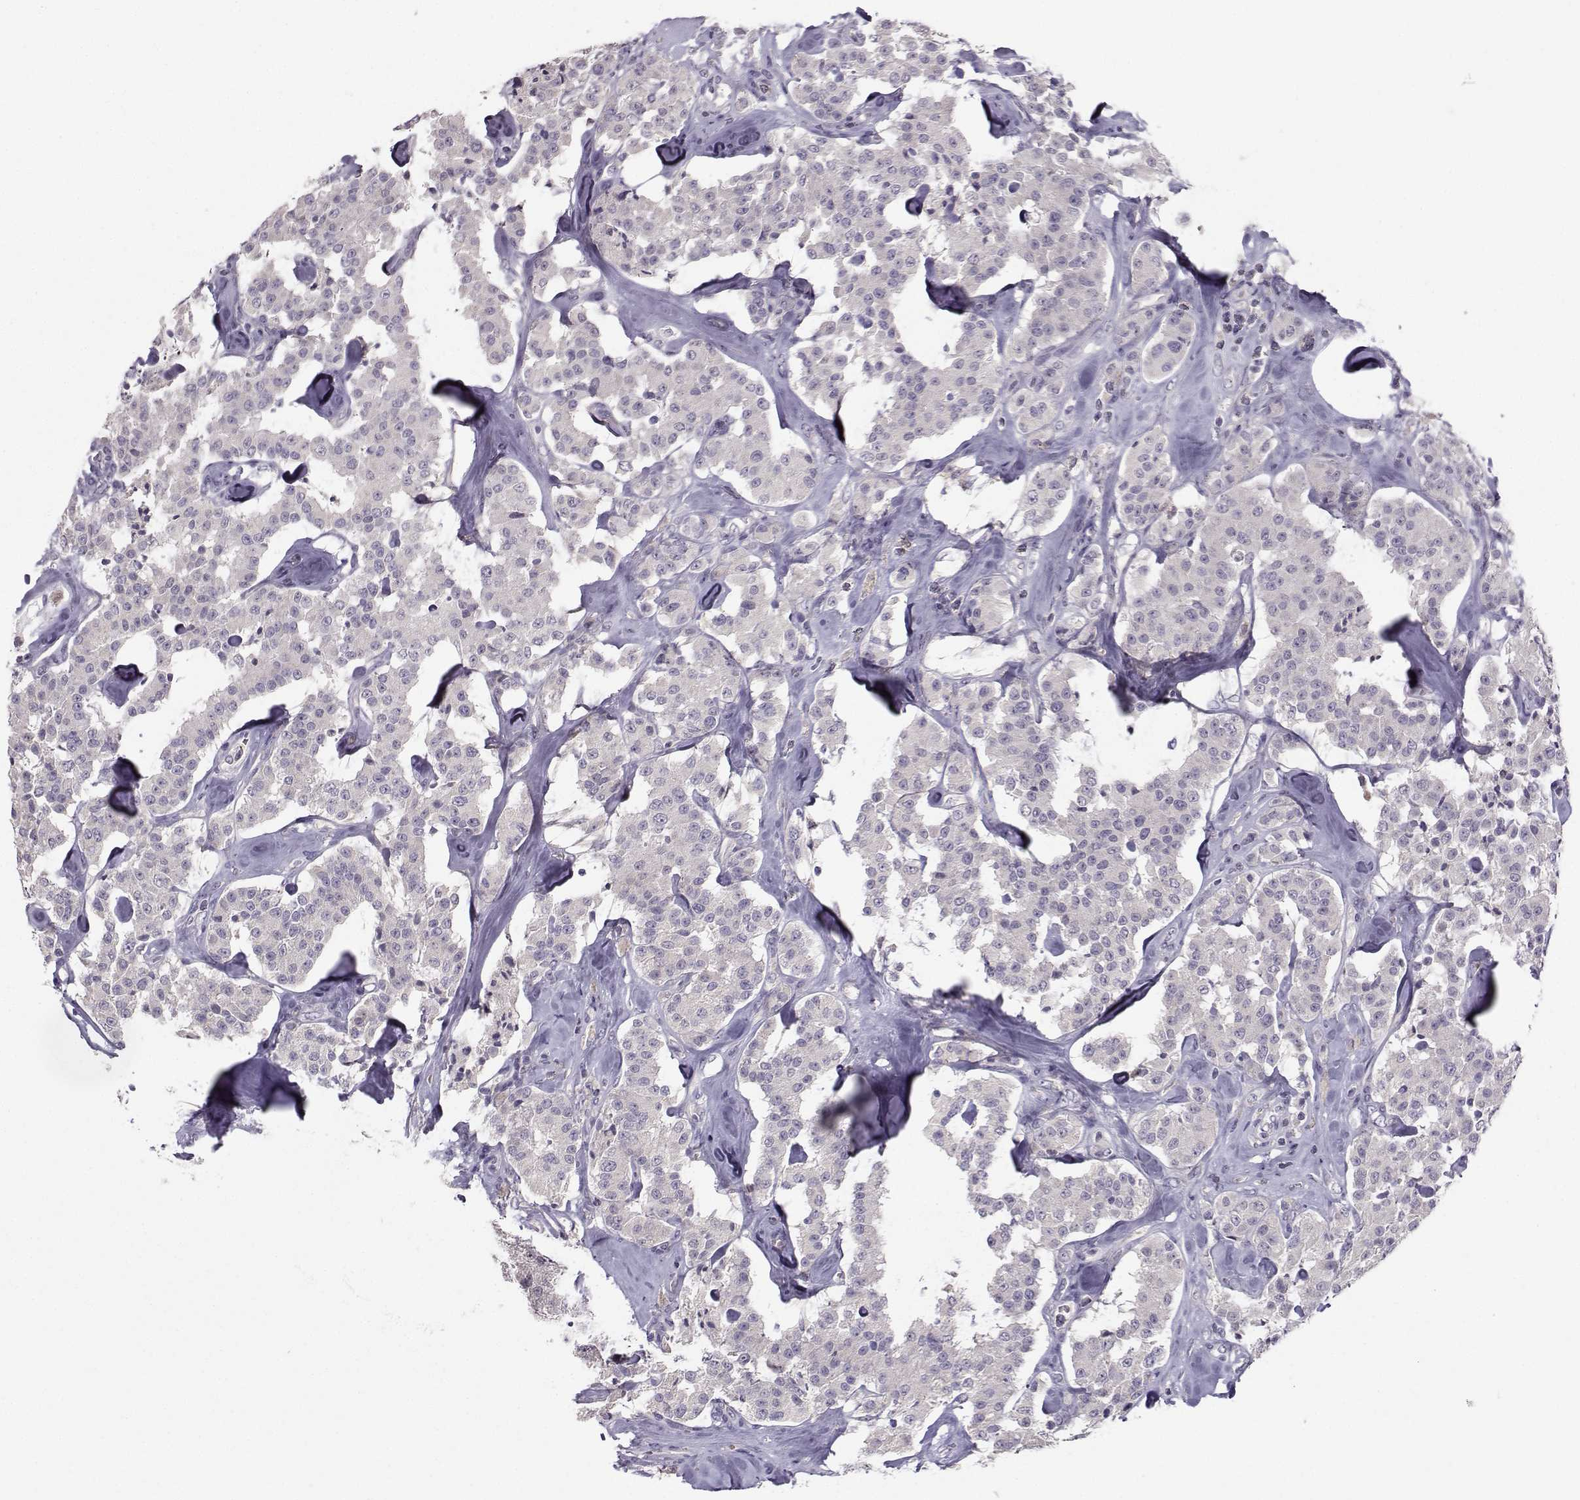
{"staining": {"intensity": "negative", "quantity": "none", "location": "none"}, "tissue": "carcinoid", "cell_type": "Tumor cells", "image_type": "cancer", "snomed": [{"axis": "morphology", "description": "Carcinoid, malignant, NOS"}, {"axis": "topography", "description": "Pancreas"}], "caption": "Carcinoid stained for a protein using IHC displays no expression tumor cells.", "gene": "FCAMR", "patient": {"sex": "male", "age": 41}}